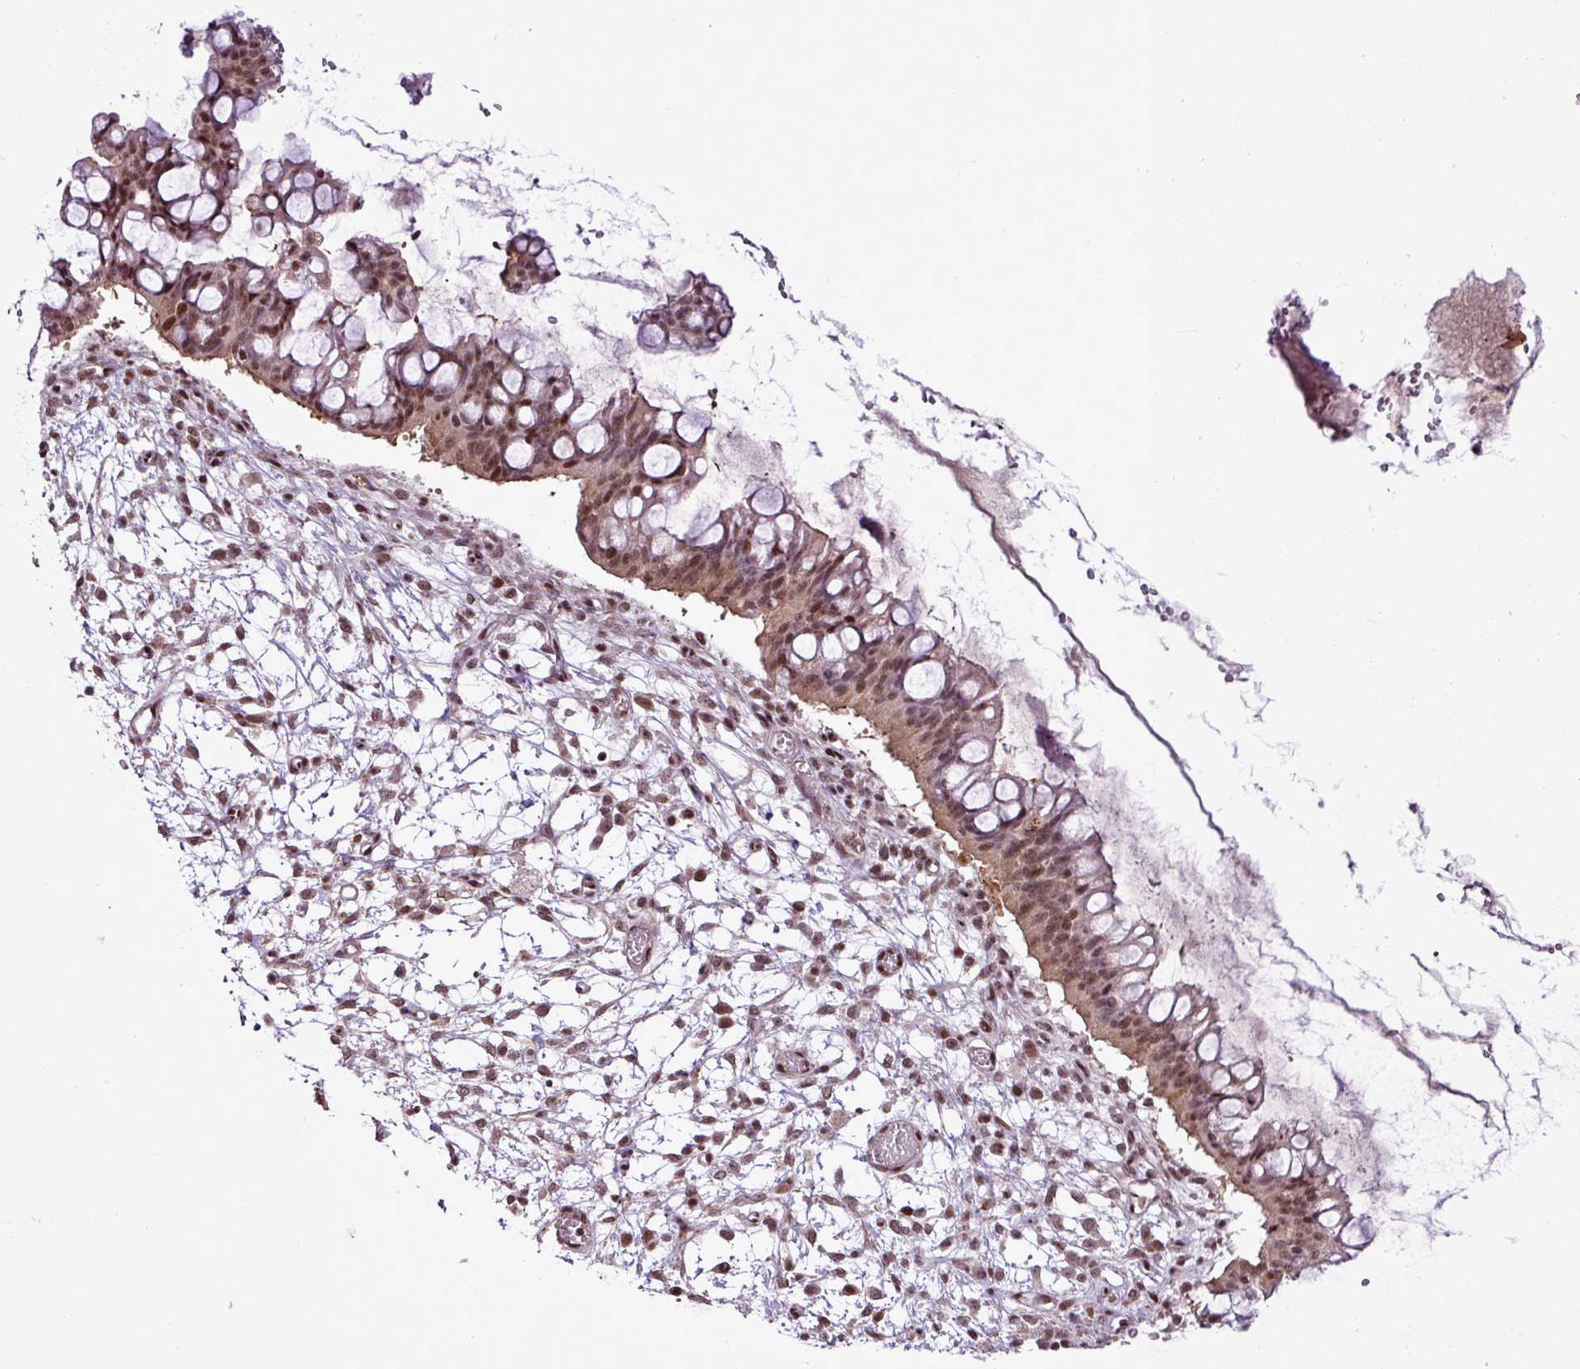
{"staining": {"intensity": "moderate", "quantity": ">75%", "location": "nuclear"}, "tissue": "ovarian cancer", "cell_type": "Tumor cells", "image_type": "cancer", "snomed": [{"axis": "morphology", "description": "Cystadenocarcinoma, mucinous, NOS"}, {"axis": "topography", "description": "Ovary"}], "caption": "The immunohistochemical stain shows moderate nuclear expression in tumor cells of ovarian cancer tissue.", "gene": "ITPKC", "patient": {"sex": "female", "age": 73}}